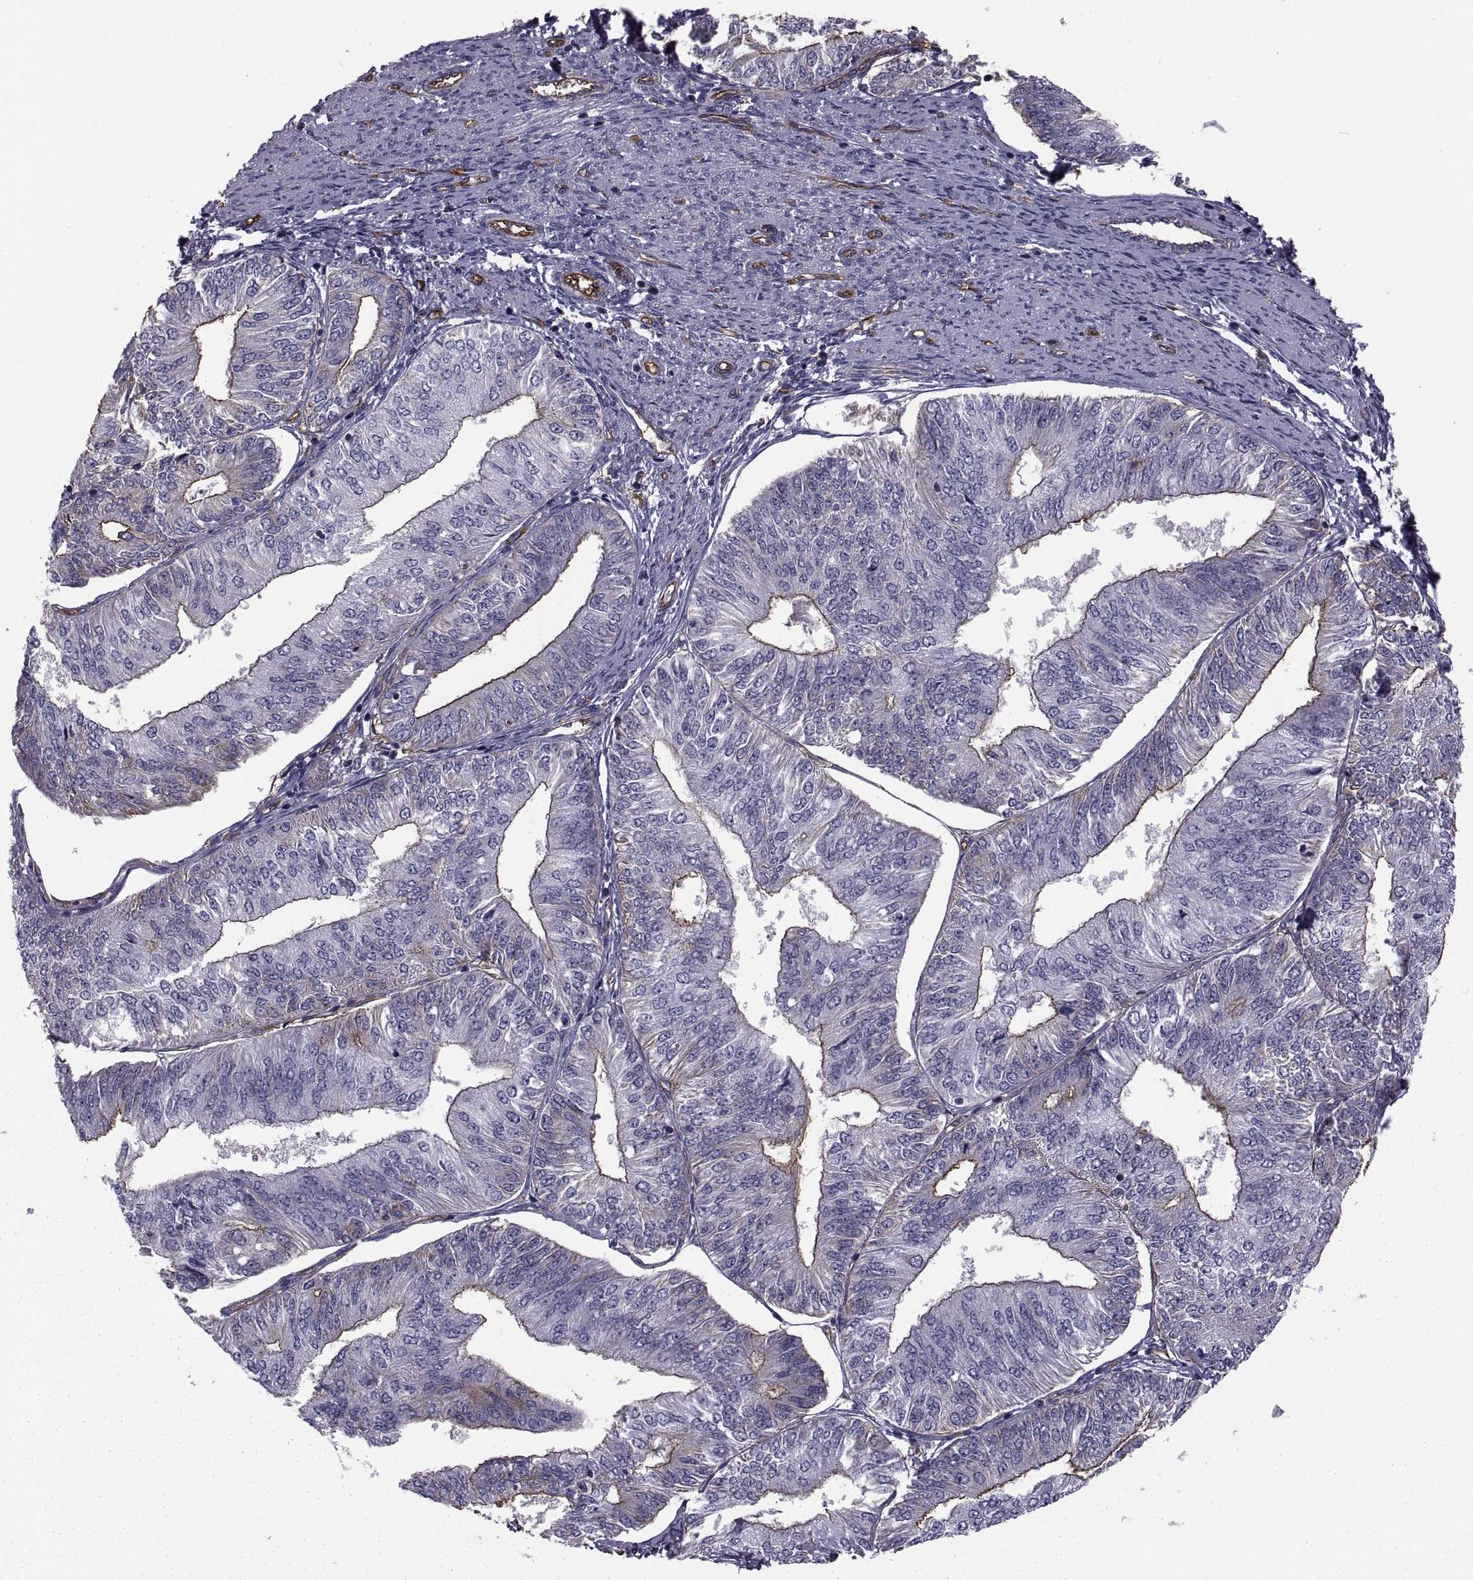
{"staining": {"intensity": "moderate", "quantity": "<25%", "location": "cytoplasmic/membranous"}, "tissue": "endometrial cancer", "cell_type": "Tumor cells", "image_type": "cancer", "snomed": [{"axis": "morphology", "description": "Adenocarcinoma, NOS"}, {"axis": "topography", "description": "Endometrium"}], "caption": "A histopathology image of human endometrial cancer (adenocarcinoma) stained for a protein displays moderate cytoplasmic/membranous brown staining in tumor cells. Using DAB (3,3'-diaminobenzidine) (brown) and hematoxylin (blue) stains, captured at high magnification using brightfield microscopy.", "gene": "MYH9", "patient": {"sex": "female", "age": 58}}